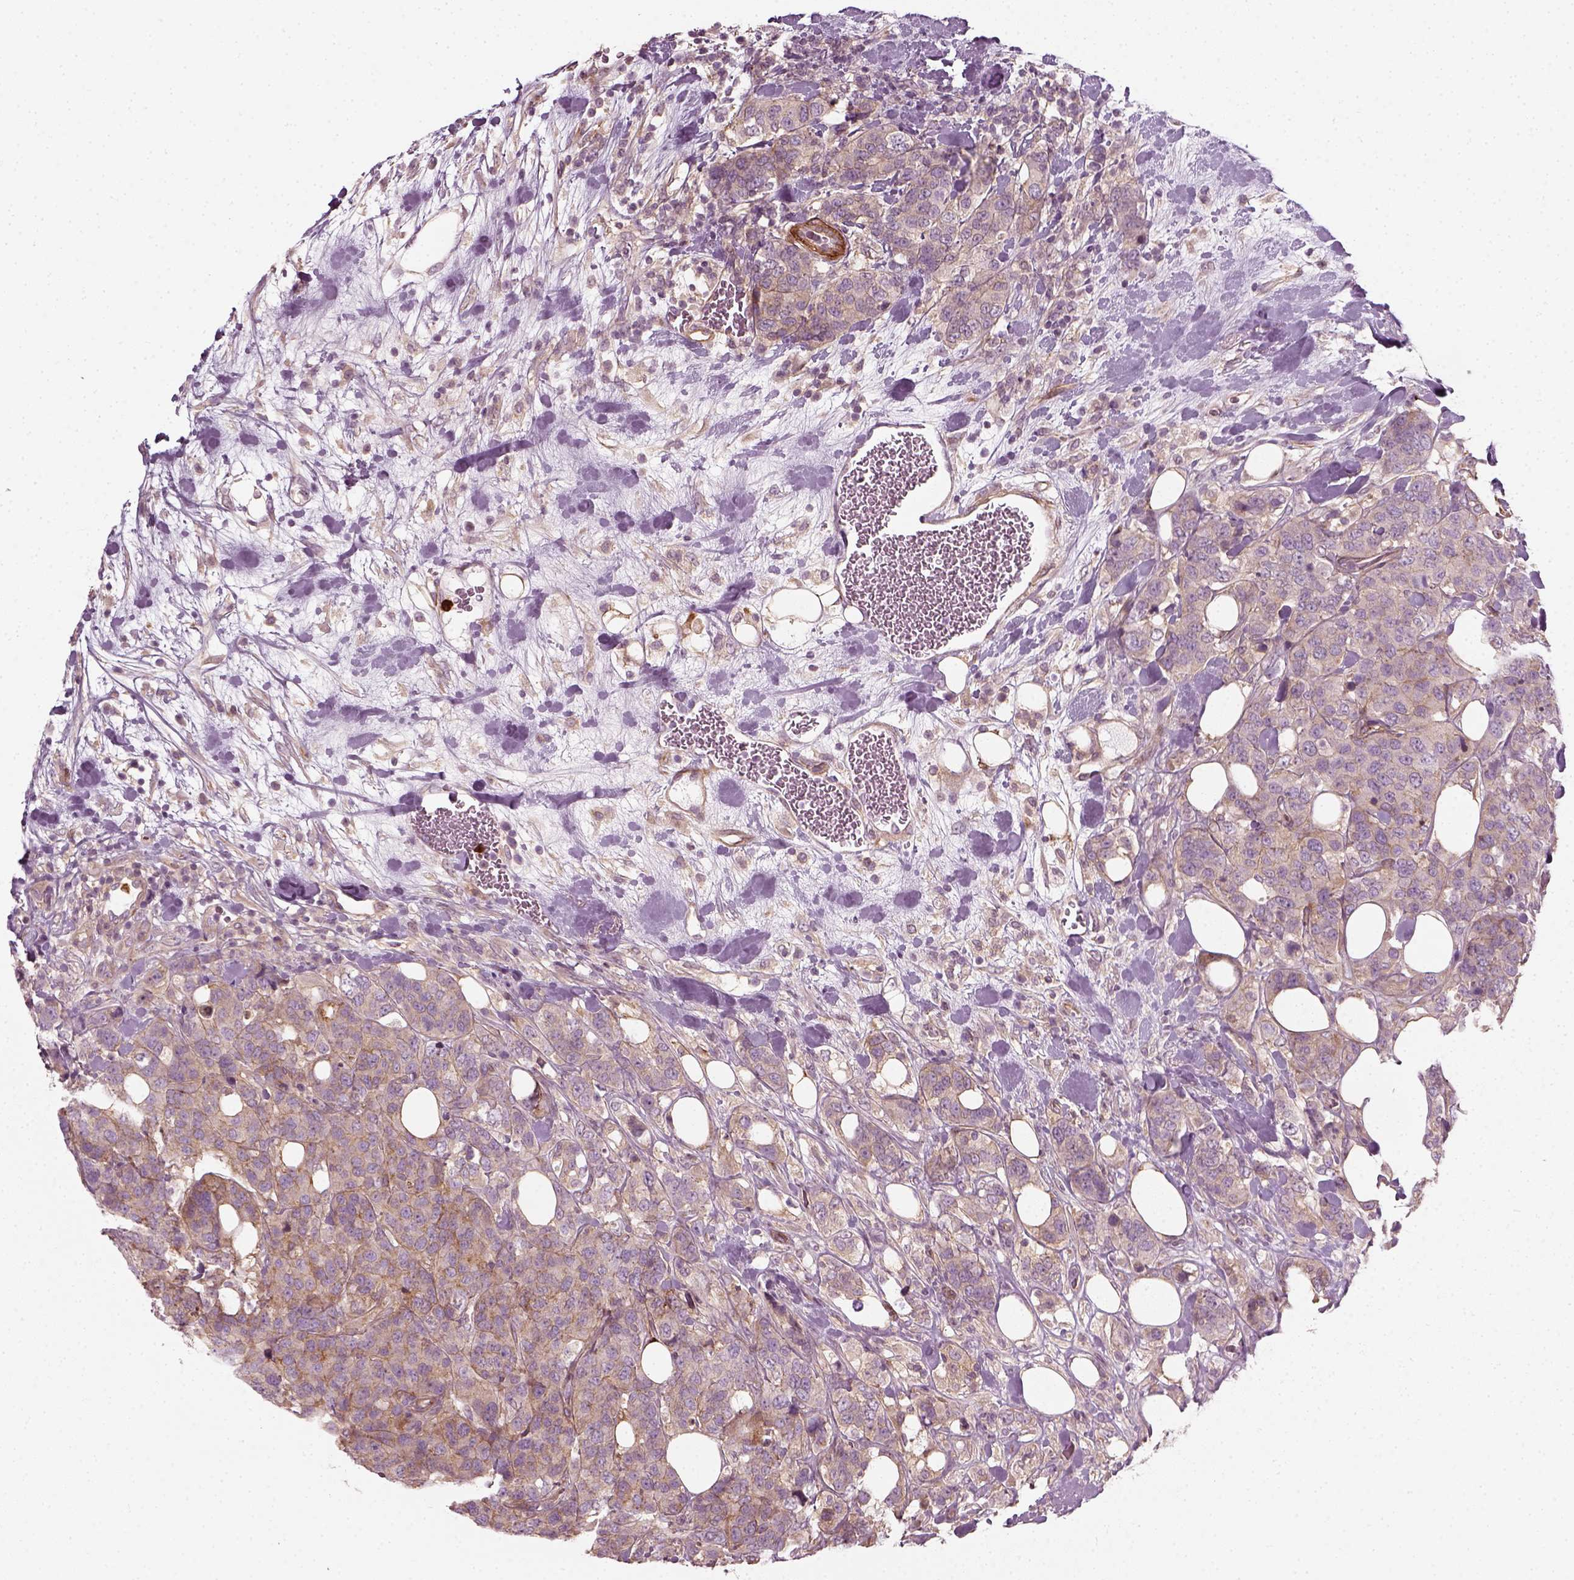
{"staining": {"intensity": "moderate", "quantity": "<25%", "location": "cytoplasmic/membranous"}, "tissue": "breast cancer", "cell_type": "Tumor cells", "image_type": "cancer", "snomed": [{"axis": "morphology", "description": "Lobular carcinoma"}, {"axis": "topography", "description": "Breast"}], "caption": "Immunohistochemistry (IHC) micrograph of human breast lobular carcinoma stained for a protein (brown), which reveals low levels of moderate cytoplasmic/membranous staining in about <25% of tumor cells.", "gene": "NPTN", "patient": {"sex": "female", "age": 59}}